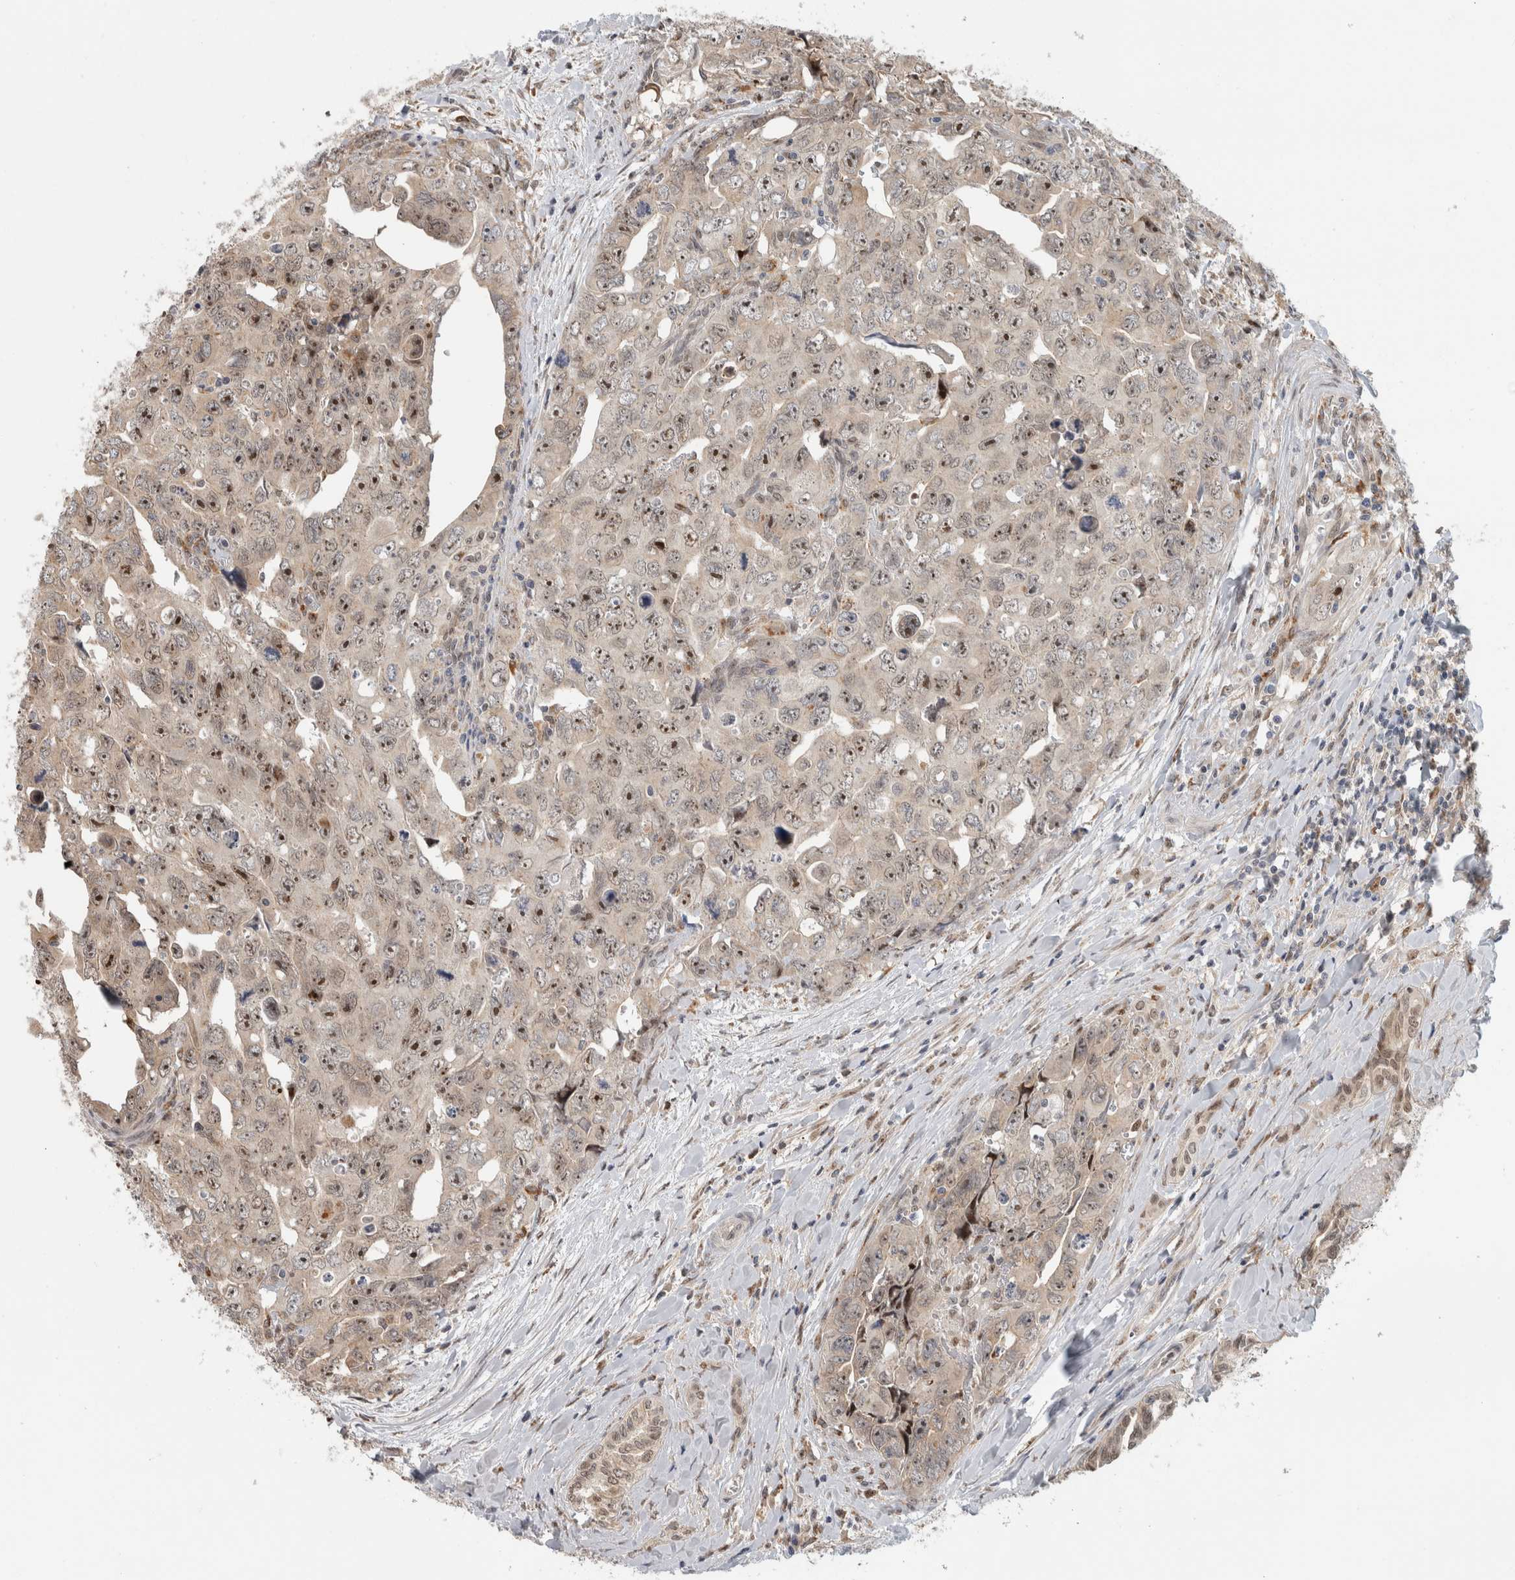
{"staining": {"intensity": "strong", "quantity": ">75%", "location": "nuclear"}, "tissue": "testis cancer", "cell_type": "Tumor cells", "image_type": "cancer", "snomed": [{"axis": "morphology", "description": "Carcinoma, Embryonal, NOS"}, {"axis": "topography", "description": "Testis"}], "caption": "Tumor cells demonstrate strong nuclear expression in approximately >75% of cells in testis cancer.", "gene": "NAB2", "patient": {"sex": "male", "age": 28}}